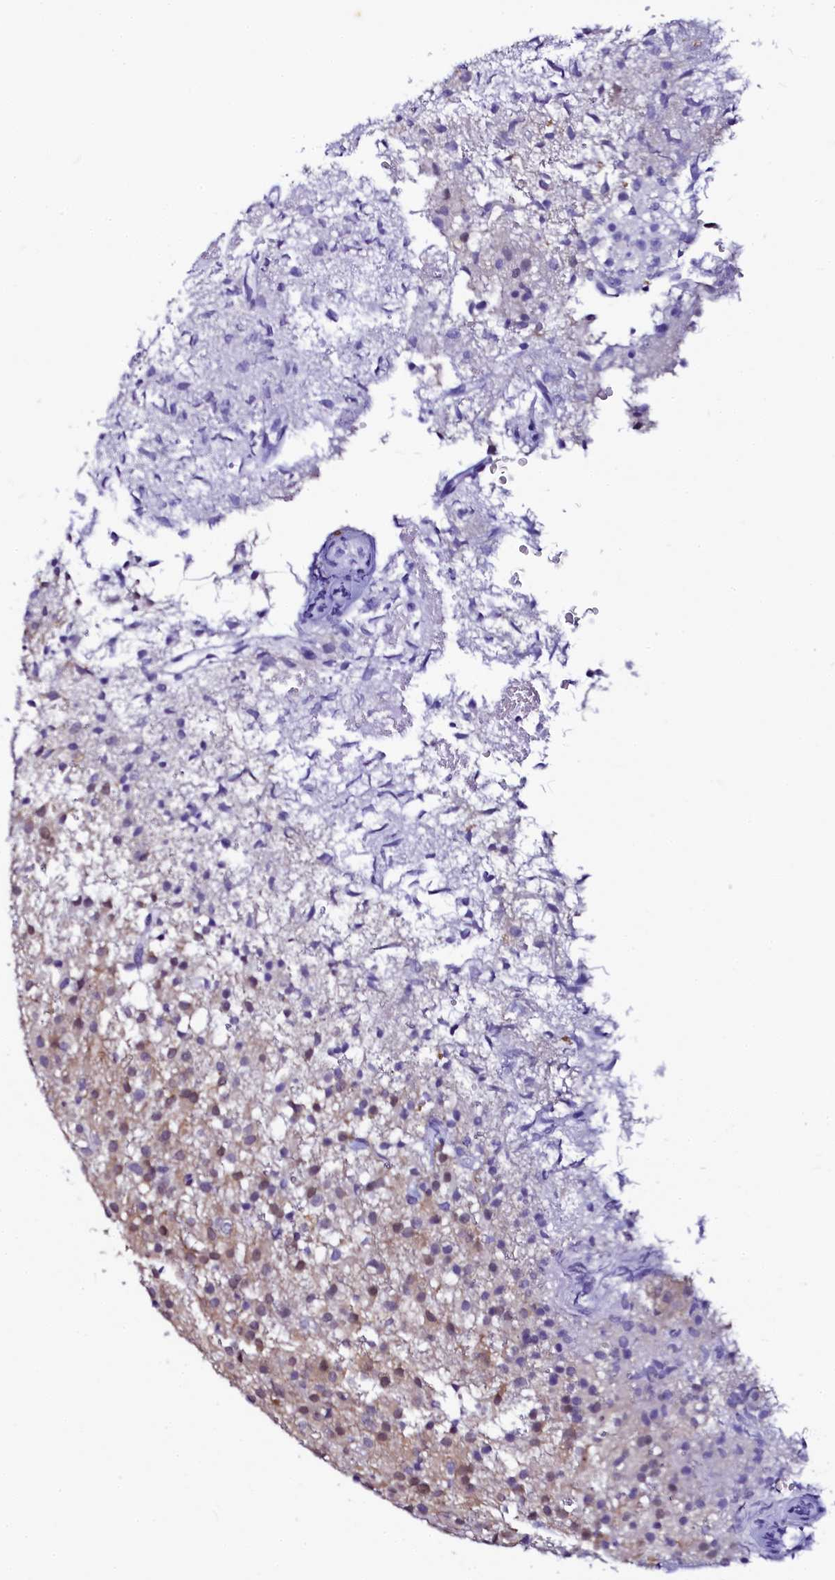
{"staining": {"intensity": "moderate", "quantity": "<25%", "location": "nuclear"}, "tissue": "glioma", "cell_type": "Tumor cells", "image_type": "cancer", "snomed": [{"axis": "morphology", "description": "Glioma, malignant, High grade"}, {"axis": "topography", "description": "Brain"}], "caption": "Glioma stained with immunohistochemistry reveals moderate nuclear staining in approximately <25% of tumor cells. Nuclei are stained in blue.", "gene": "SORD", "patient": {"sex": "female", "age": 59}}